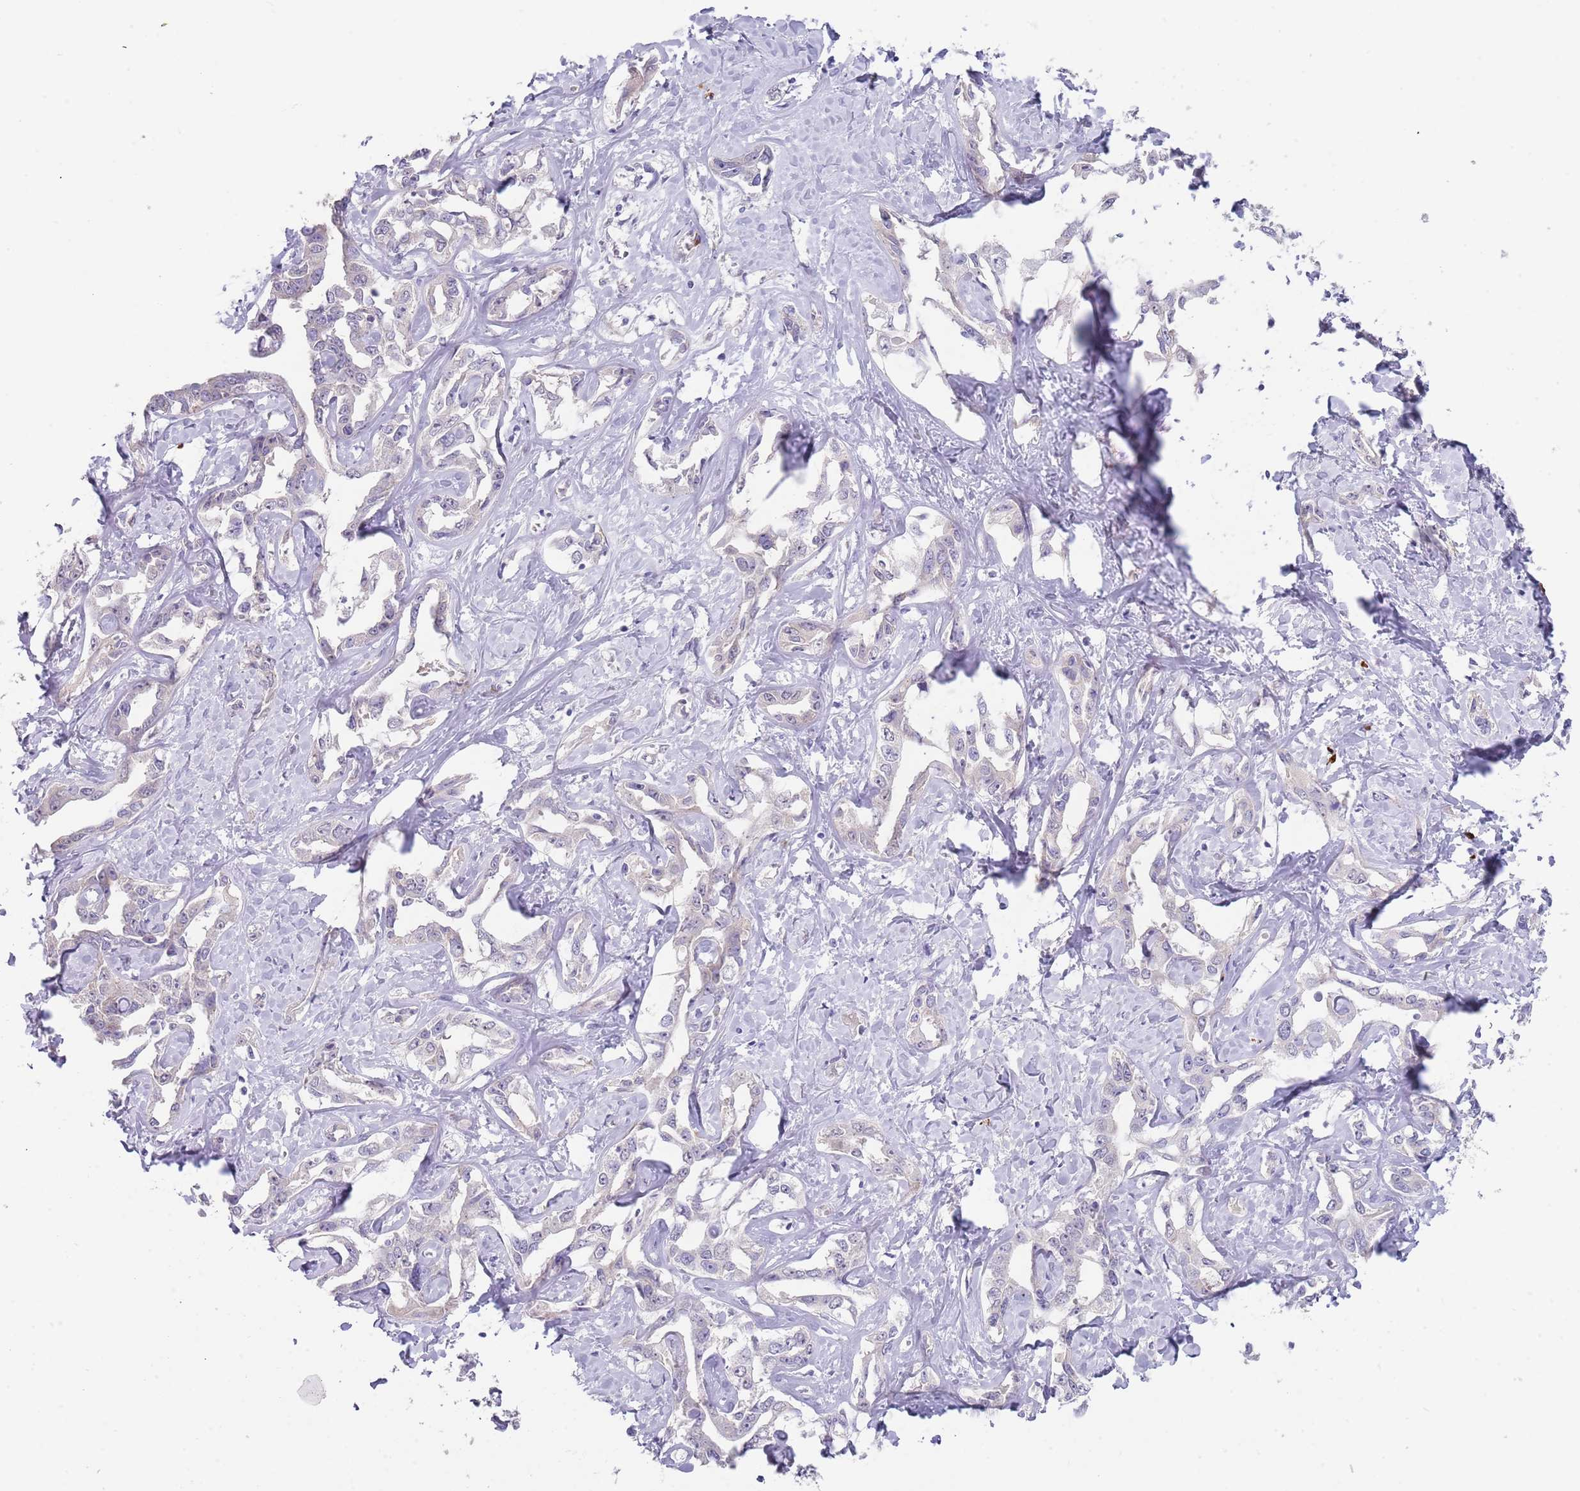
{"staining": {"intensity": "negative", "quantity": "none", "location": "none"}, "tissue": "liver cancer", "cell_type": "Tumor cells", "image_type": "cancer", "snomed": [{"axis": "morphology", "description": "Cholangiocarcinoma"}, {"axis": "topography", "description": "Liver"}], "caption": "Immunohistochemical staining of human liver cholangiocarcinoma shows no significant expression in tumor cells.", "gene": "TNRC6C", "patient": {"sex": "male", "age": 59}}